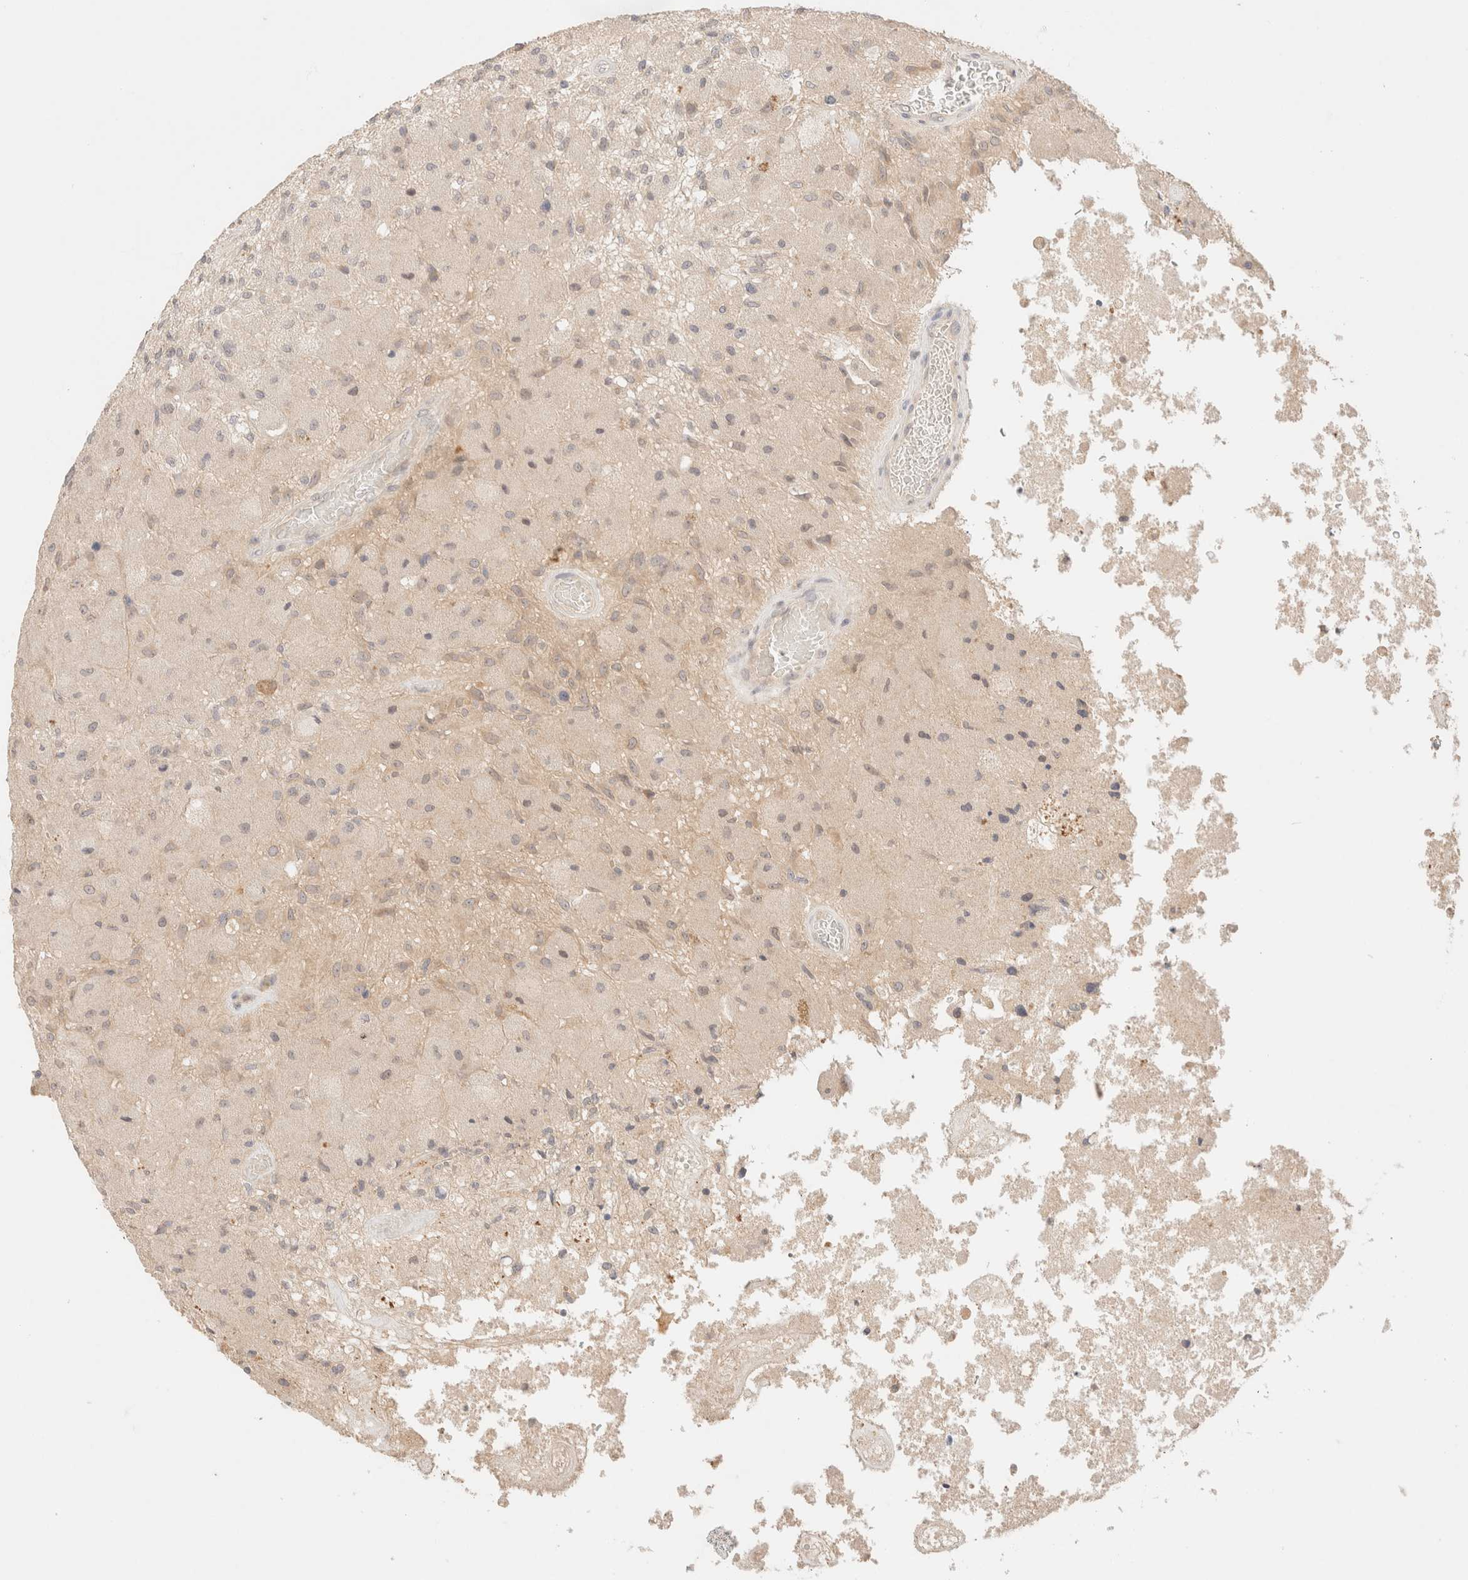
{"staining": {"intensity": "weak", "quantity": "<25%", "location": "cytoplasmic/membranous"}, "tissue": "glioma", "cell_type": "Tumor cells", "image_type": "cancer", "snomed": [{"axis": "morphology", "description": "Normal tissue, NOS"}, {"axis": "morphology", "description": "Glioma, malignant, High grade"}, {"axis": "topography", "description": "Cerebral cortex"}], "caption": "Immunohistochemistry (IHC) of glioma demonstrates no positivity in tumor cells. (DAB (3,3'-diaminobenzidine) IHC with hematoxylin counter stain).", "gene": "SARM1", "patient": {"sex": "male", "age": 77}}